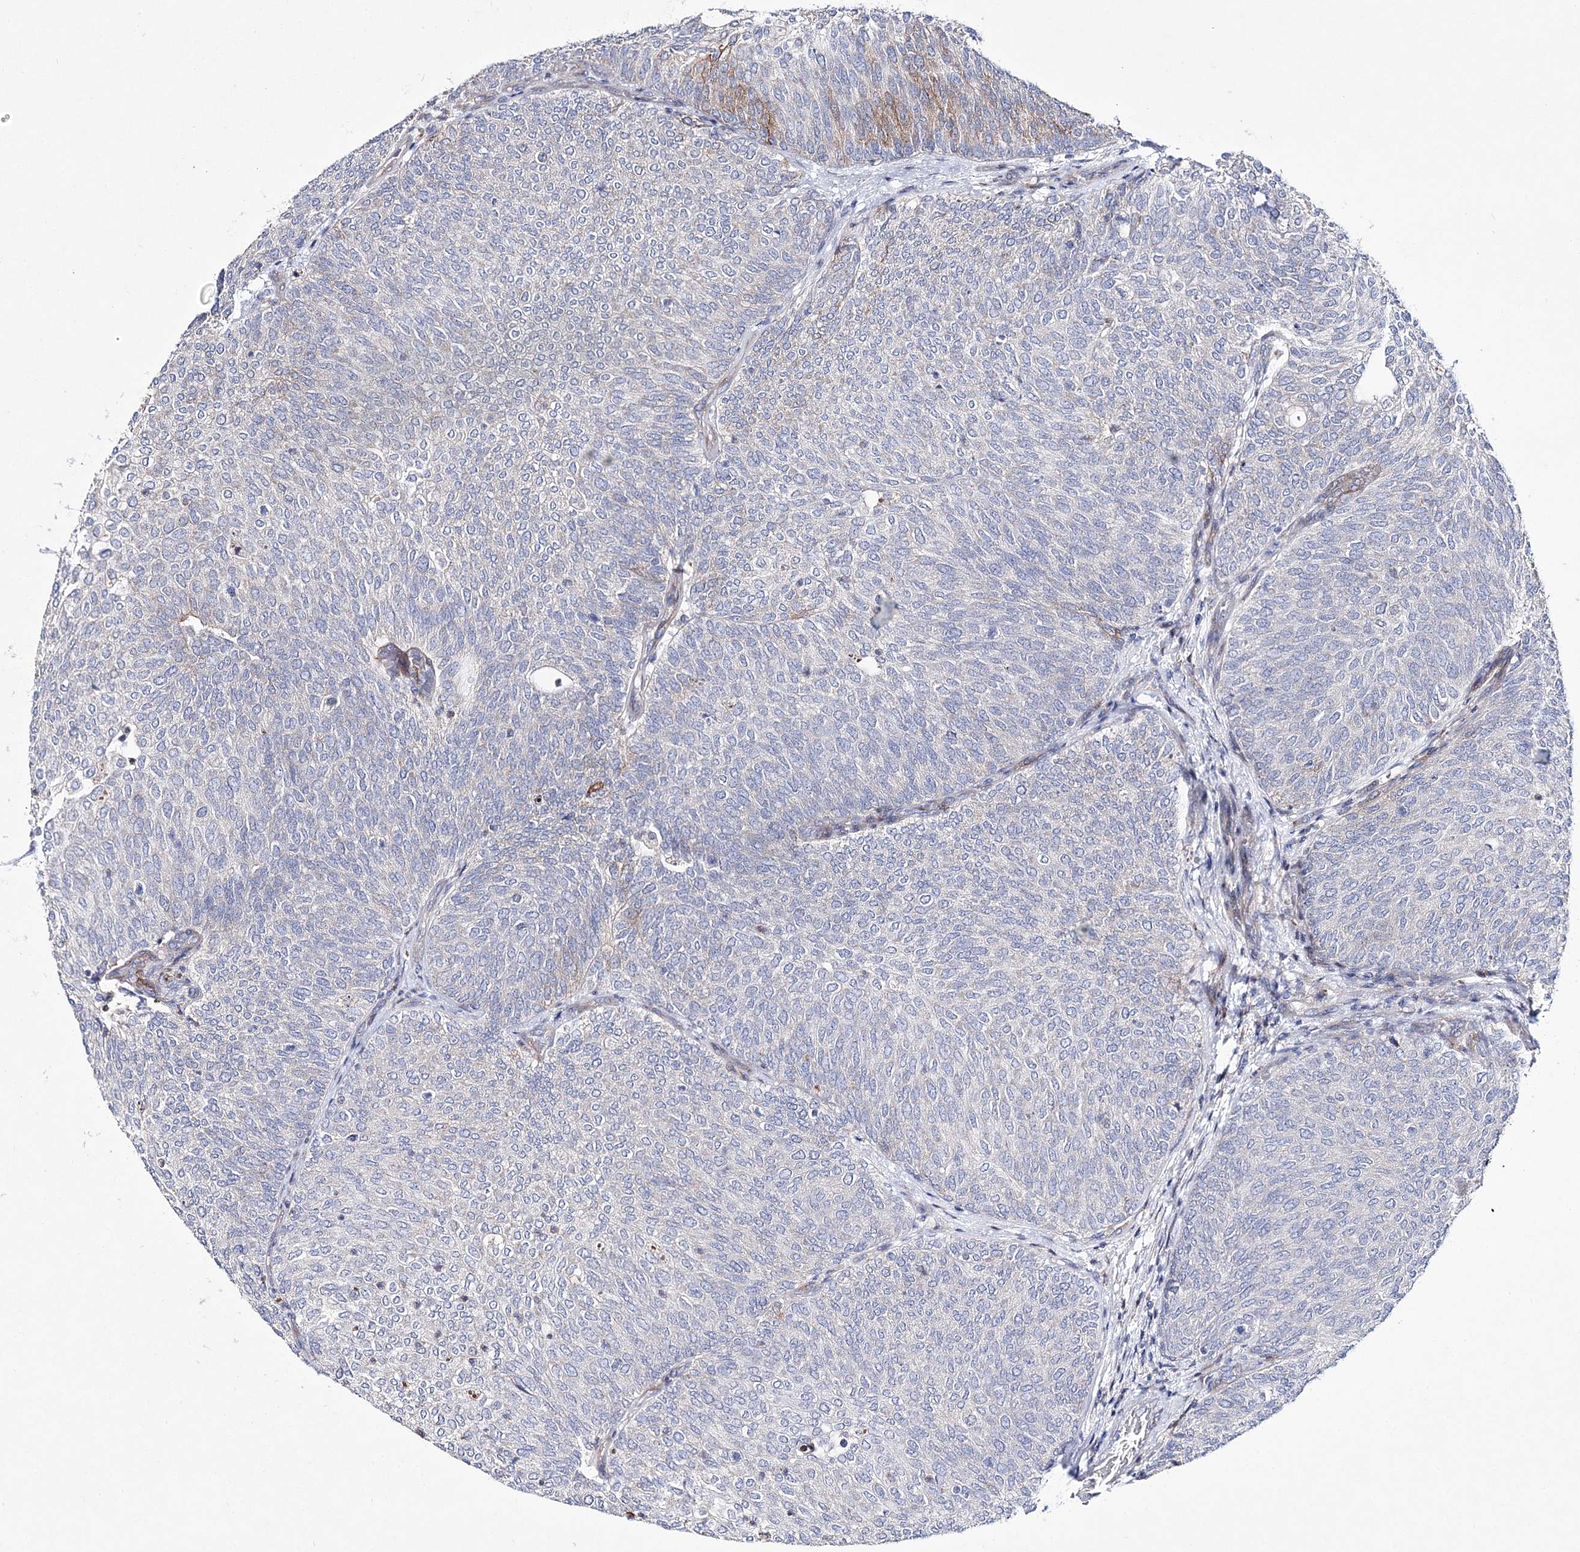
{"staining": {"intensity": "moderate", "quantity": "<25%", "location": "cytoplasmic/membranous"}, "tissue": "urothelial cancer", "cell_type": "Tumor cells", "image_type": "cancer", "snomed": [{"axis": "morphology", "description": "Urothelial carcinoma, Low grade"}, {"axis": "topography", "description": "Urinary bladder"}], "caption": "Immunohistochemistry of urothelial carcinoma (low-grade) demonstrates low levels of moderate cytoplasmic/membranous expression in approximately <25% of tumor cells. (DAB IHC with brightfield microscopy, high magnification).", "gene": "ANO1", "patient": {"sex": "female", "age": 79}}